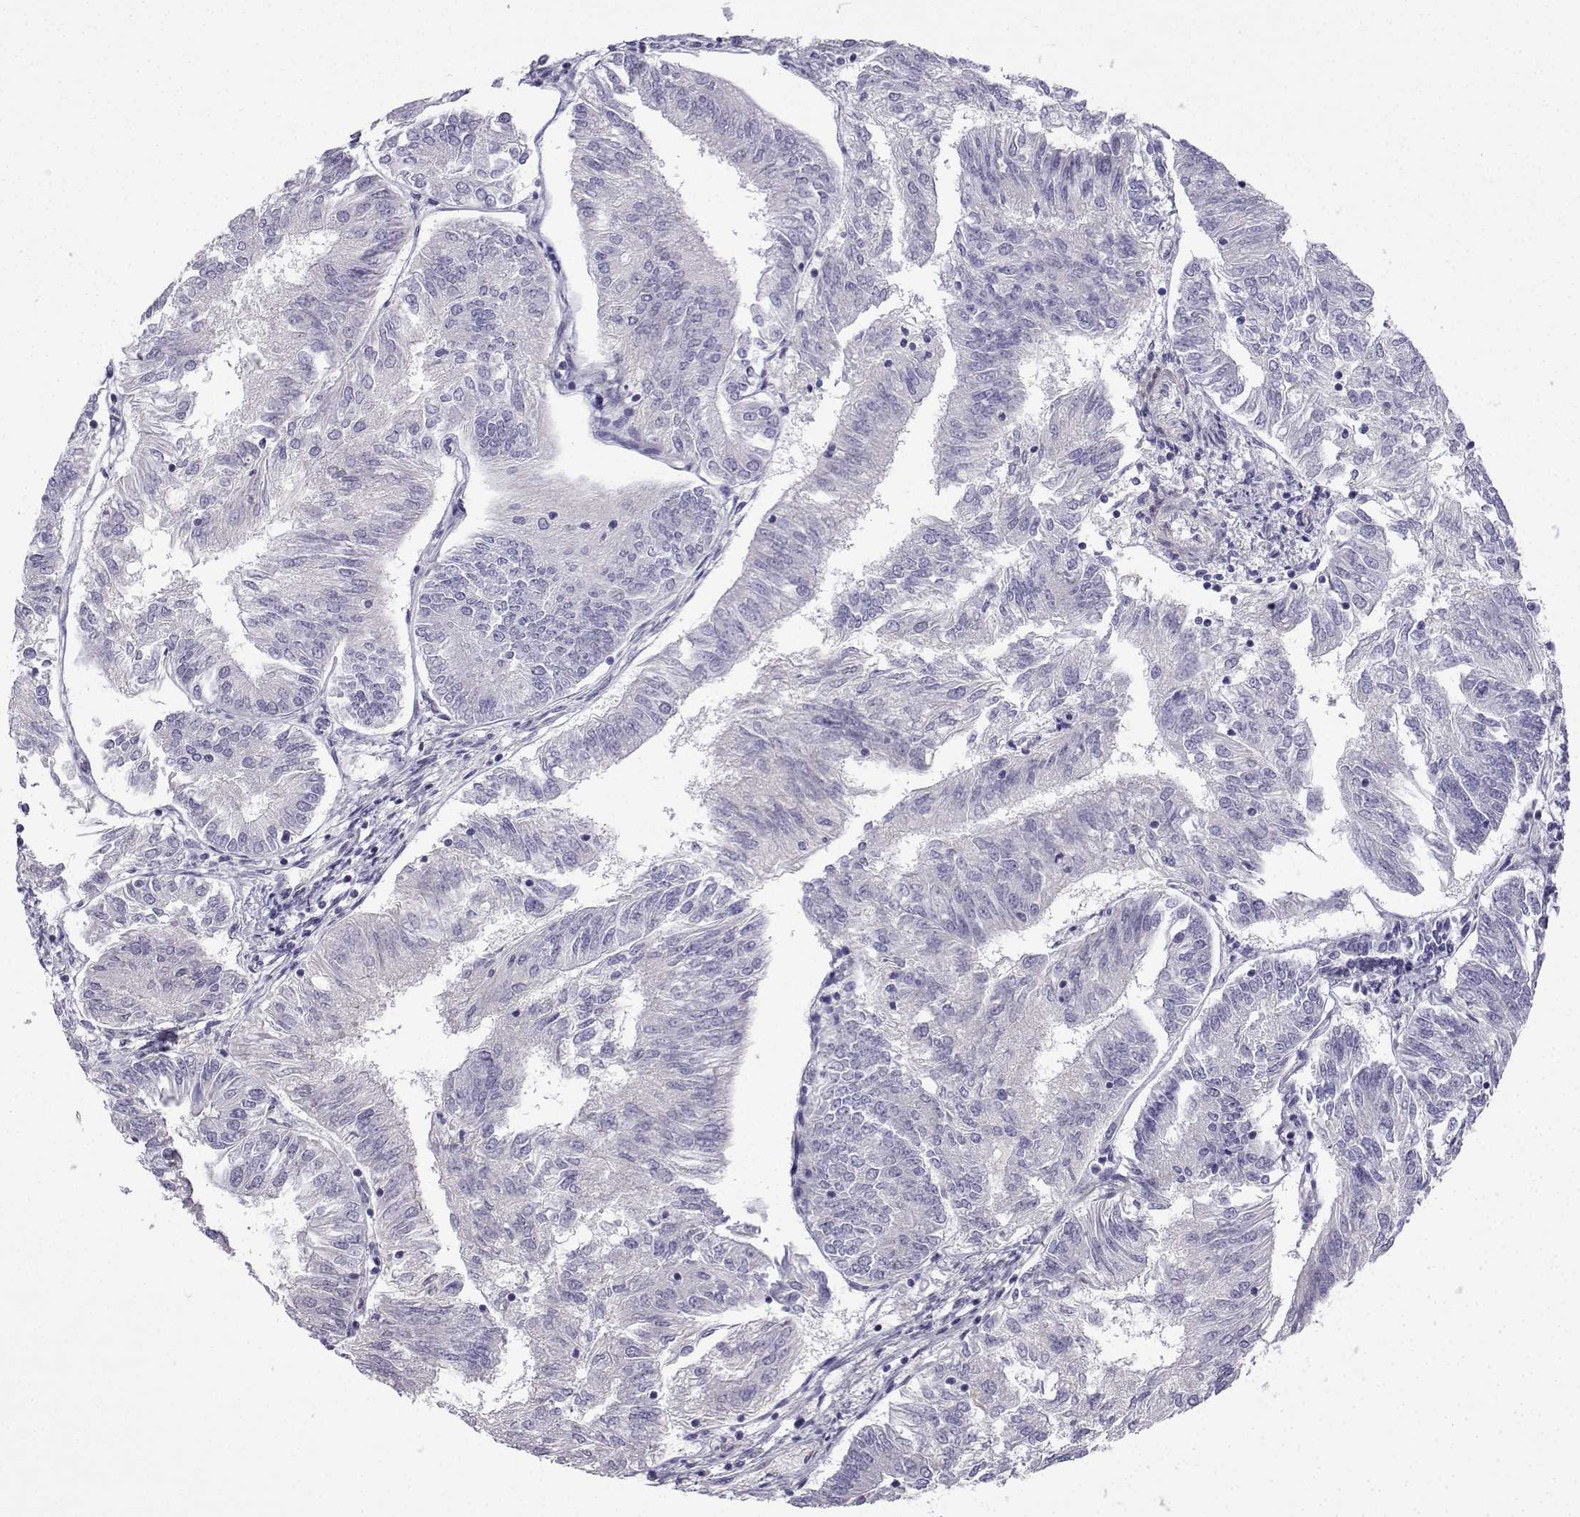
{"staining": {"intensity": "negative", "quantity": "none", "location": "none"}, "tissue": "endometrial cancer", "cell_type": "Tumor cells", "image_type": "cancer", "snomed": [{"axis": "morphology", "description": "Adenocarcinoma, NOS"}, {"axis": "topography", "description": "Endometrium"}], "caption": "This is an immunohistochemistry photomicrograph of adenocarcinoma (endometrial). There is no positivity in tumor cells.", "gene": "SPACA7", "patient": {"sex": "female", "age": 58}}